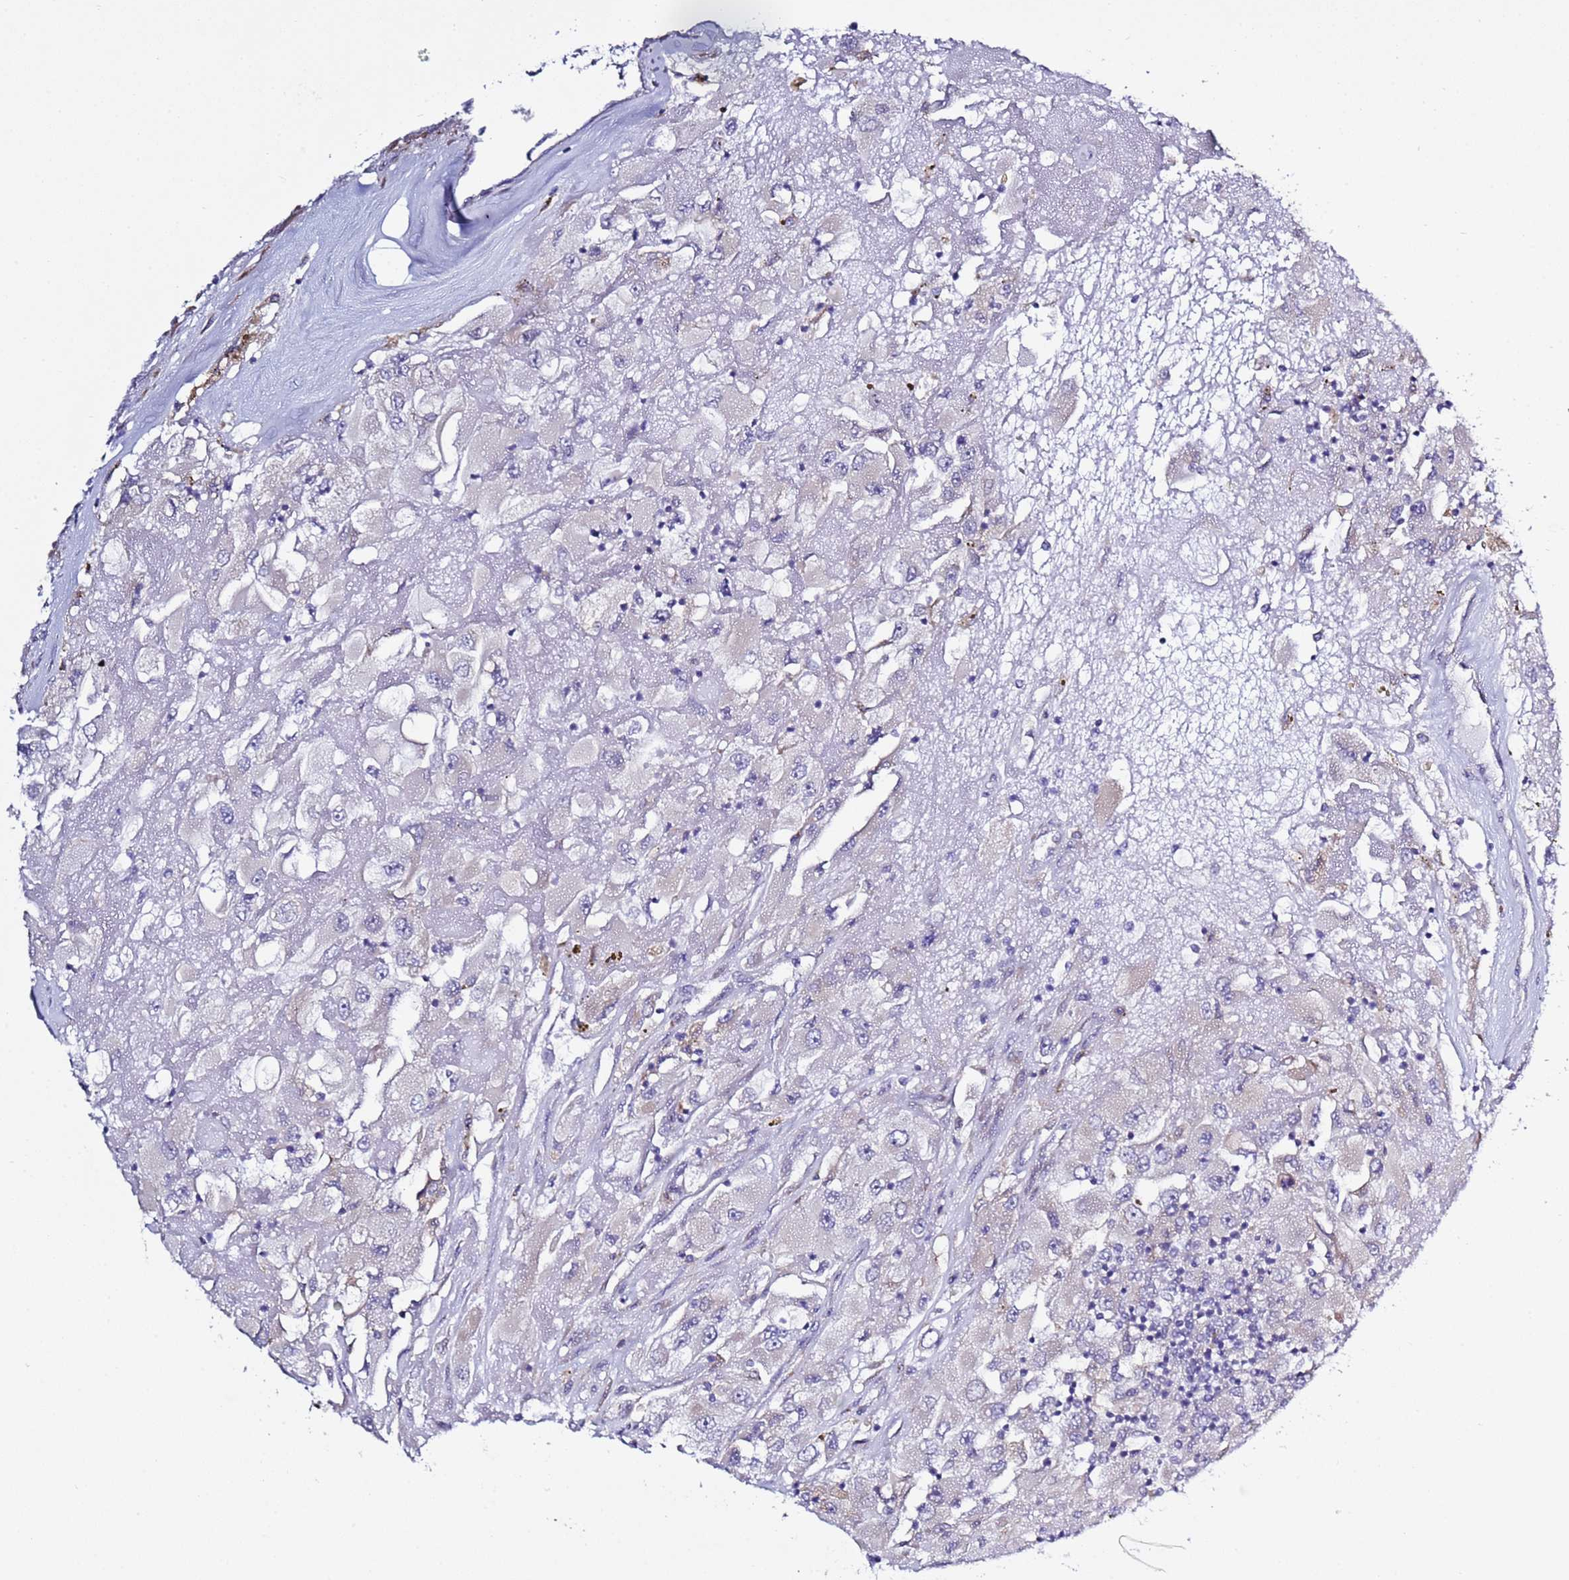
{"staining": {"intensity": "negative", "quantity": "none", "location": "none"}, "tissue": "renal cancer", "cell_type": "Tumor cells", "image_type": "cancer", "snomed": [{"axis": "morphology", "description": "Adenocarcinoma, NOS"}, {"axis": "topography", "description": "Kidney"}], "caption": "The histopathology image displays no staining of tumor cells in renal cancer (adenocarcinoma).", "gene": "ABHD17B", "patient": {"sex": "female", "age": 52}}